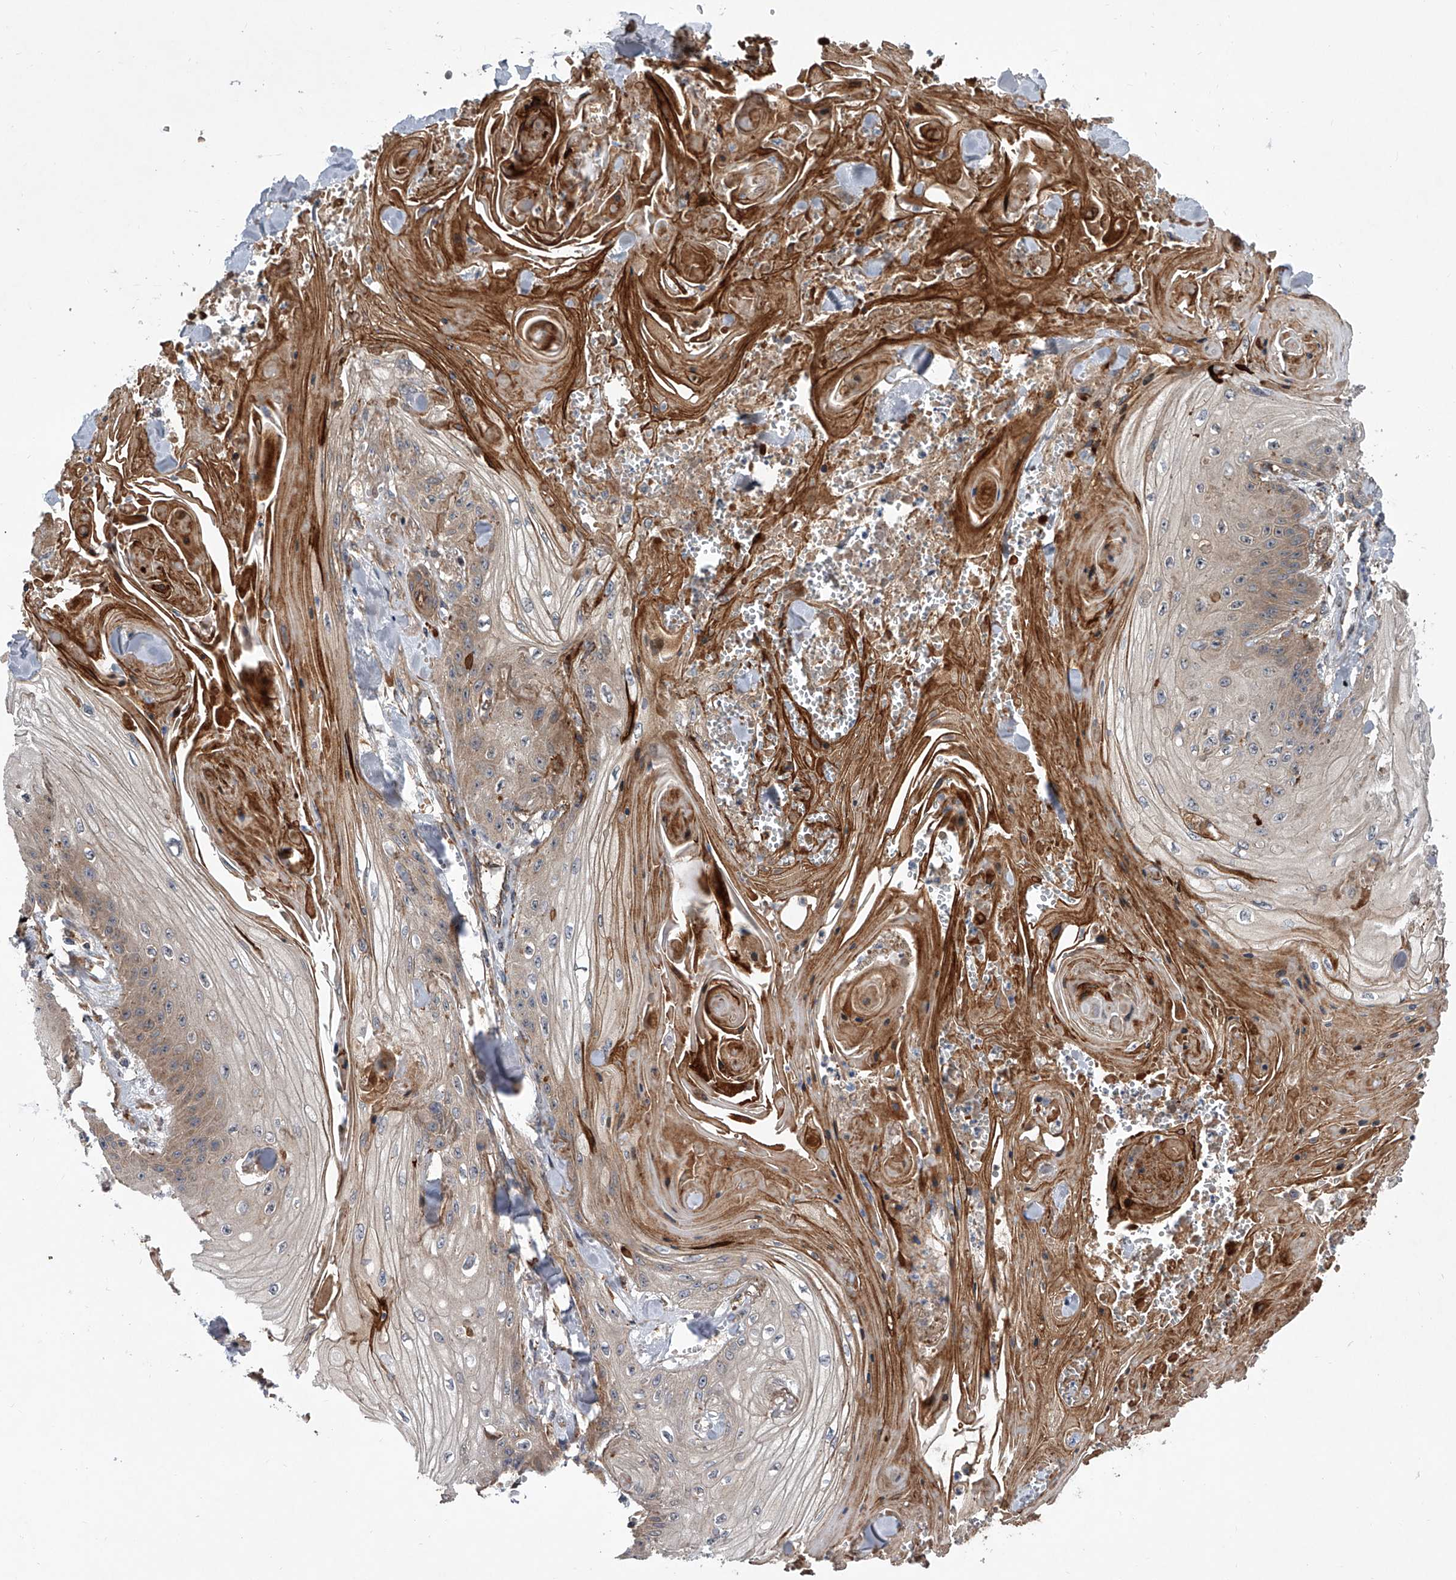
{"staining": {"intensity": "weak", "quantity": "25%-75%", "location": "cytoplasmic/membranous"}, "tissue": "skin cancer", "cell_type": "Tumor cells", "image_type": "cancer", "snomed": [{"axis": "morphology", "description": "Squamous cell carcinoma, NOS"}, {"axis": "topography", "description": "Skin"}], "caption": "Immunohistochemistry of skin cancer demonstrates low levels of weak cytoplasmic/membranous staining in about 25%-75% of tumor cells.", "gene": "USP47", "patient": {"sex": "male", "age": 74}}